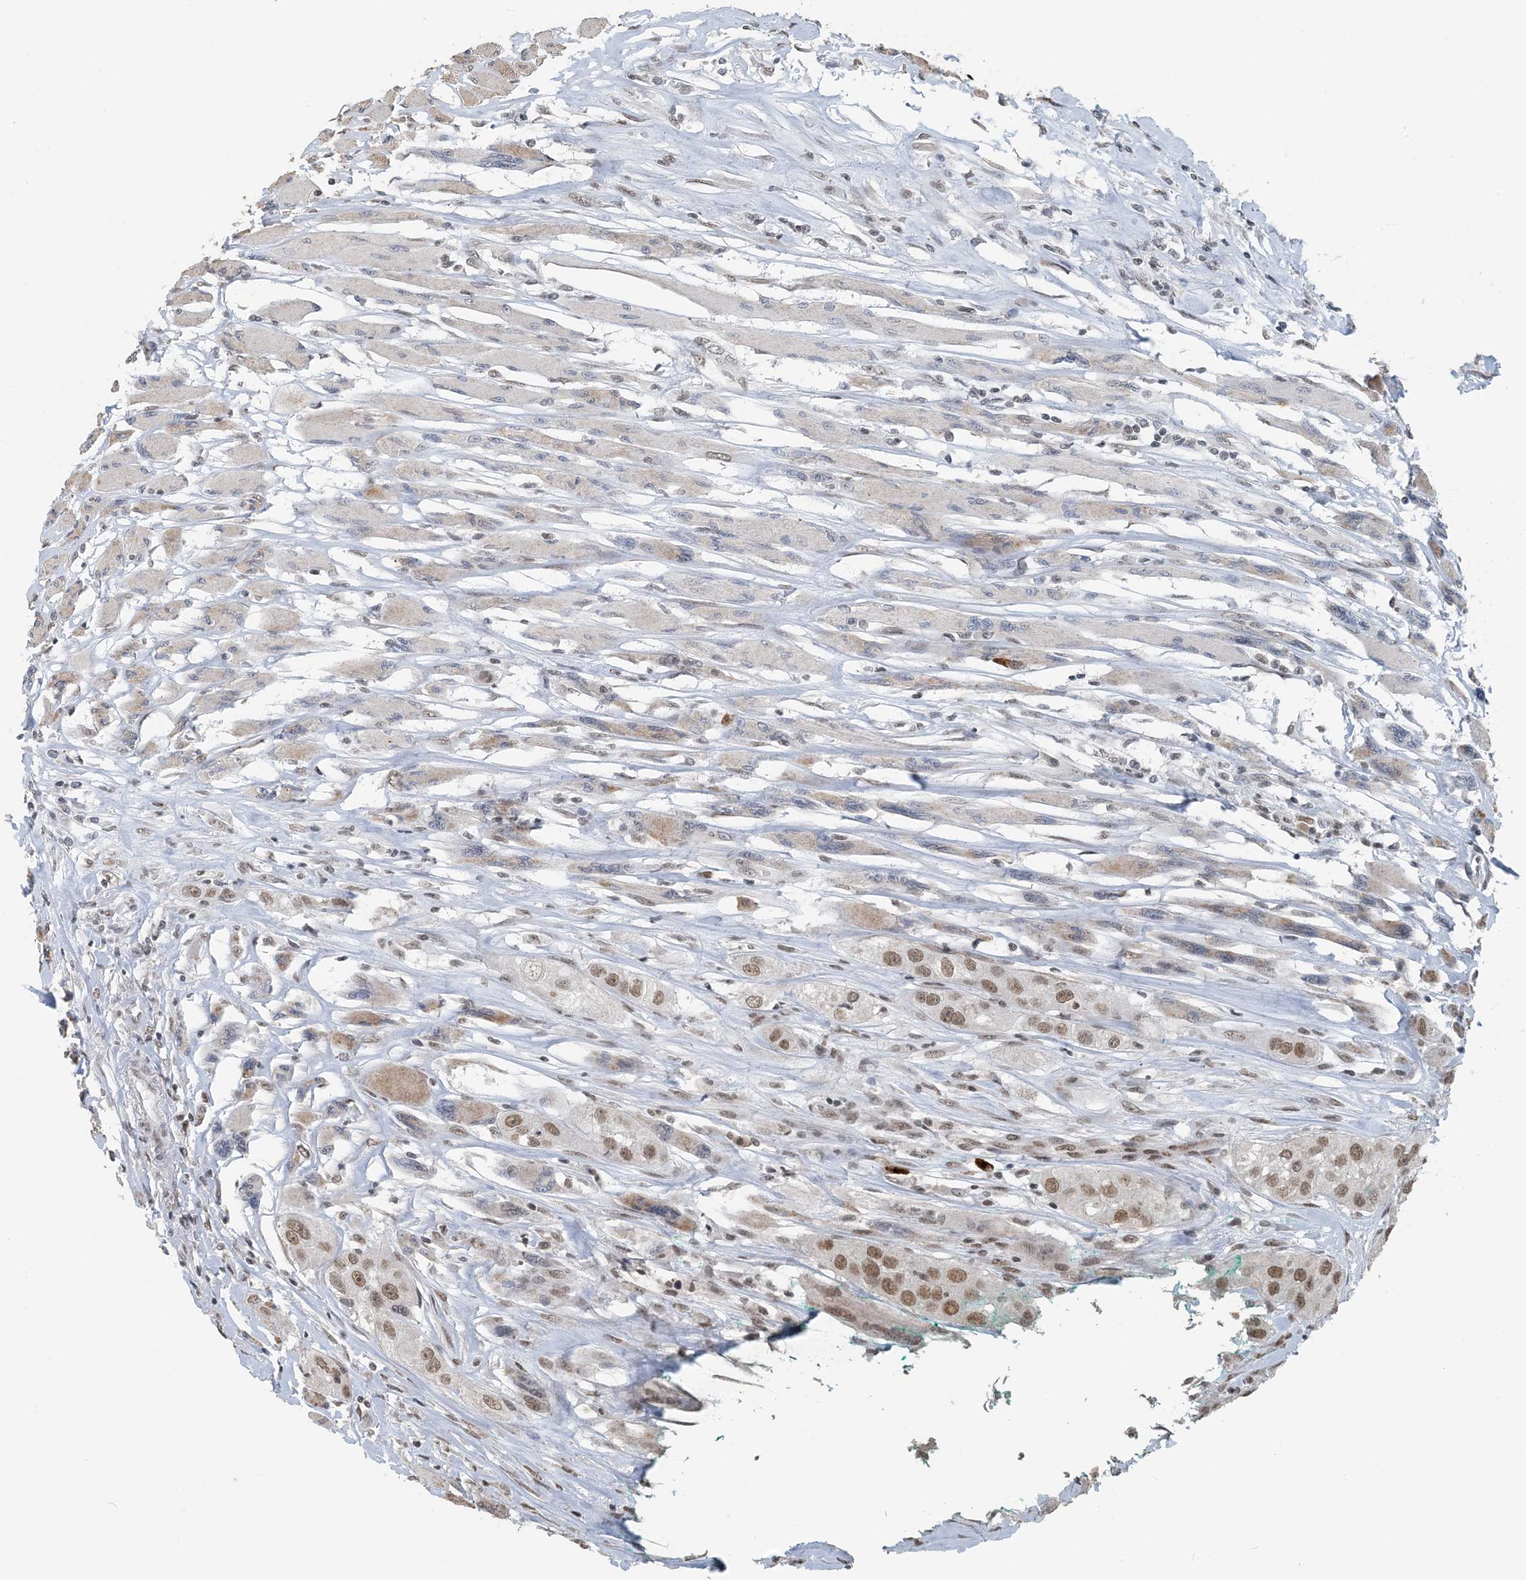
{"staining": {"intensity": "moderate", "quantity": ">75%", "location": "nuclear"}, "tissue": "head and neck cancer", "cell_type": "Tumor cells", "image_type": "cancer", "snomed": [{"axis": "morphology", "description": "Normal tissue, NOS"}, {"axis": "morphology", "description": "Squamous cell carcinoma, NOS"}, {"axis": "topography", "description": "Skeletal muscle"}, {"axis": "topography", "description": "Head-Neck"}], "caption": "Human squamous cell carcinoma (head and neck) stained with a protein marker exhibits moderate staining in tumor cells.", "gene": "MBD2", "patient": {"sex": "male", "age": 51}}